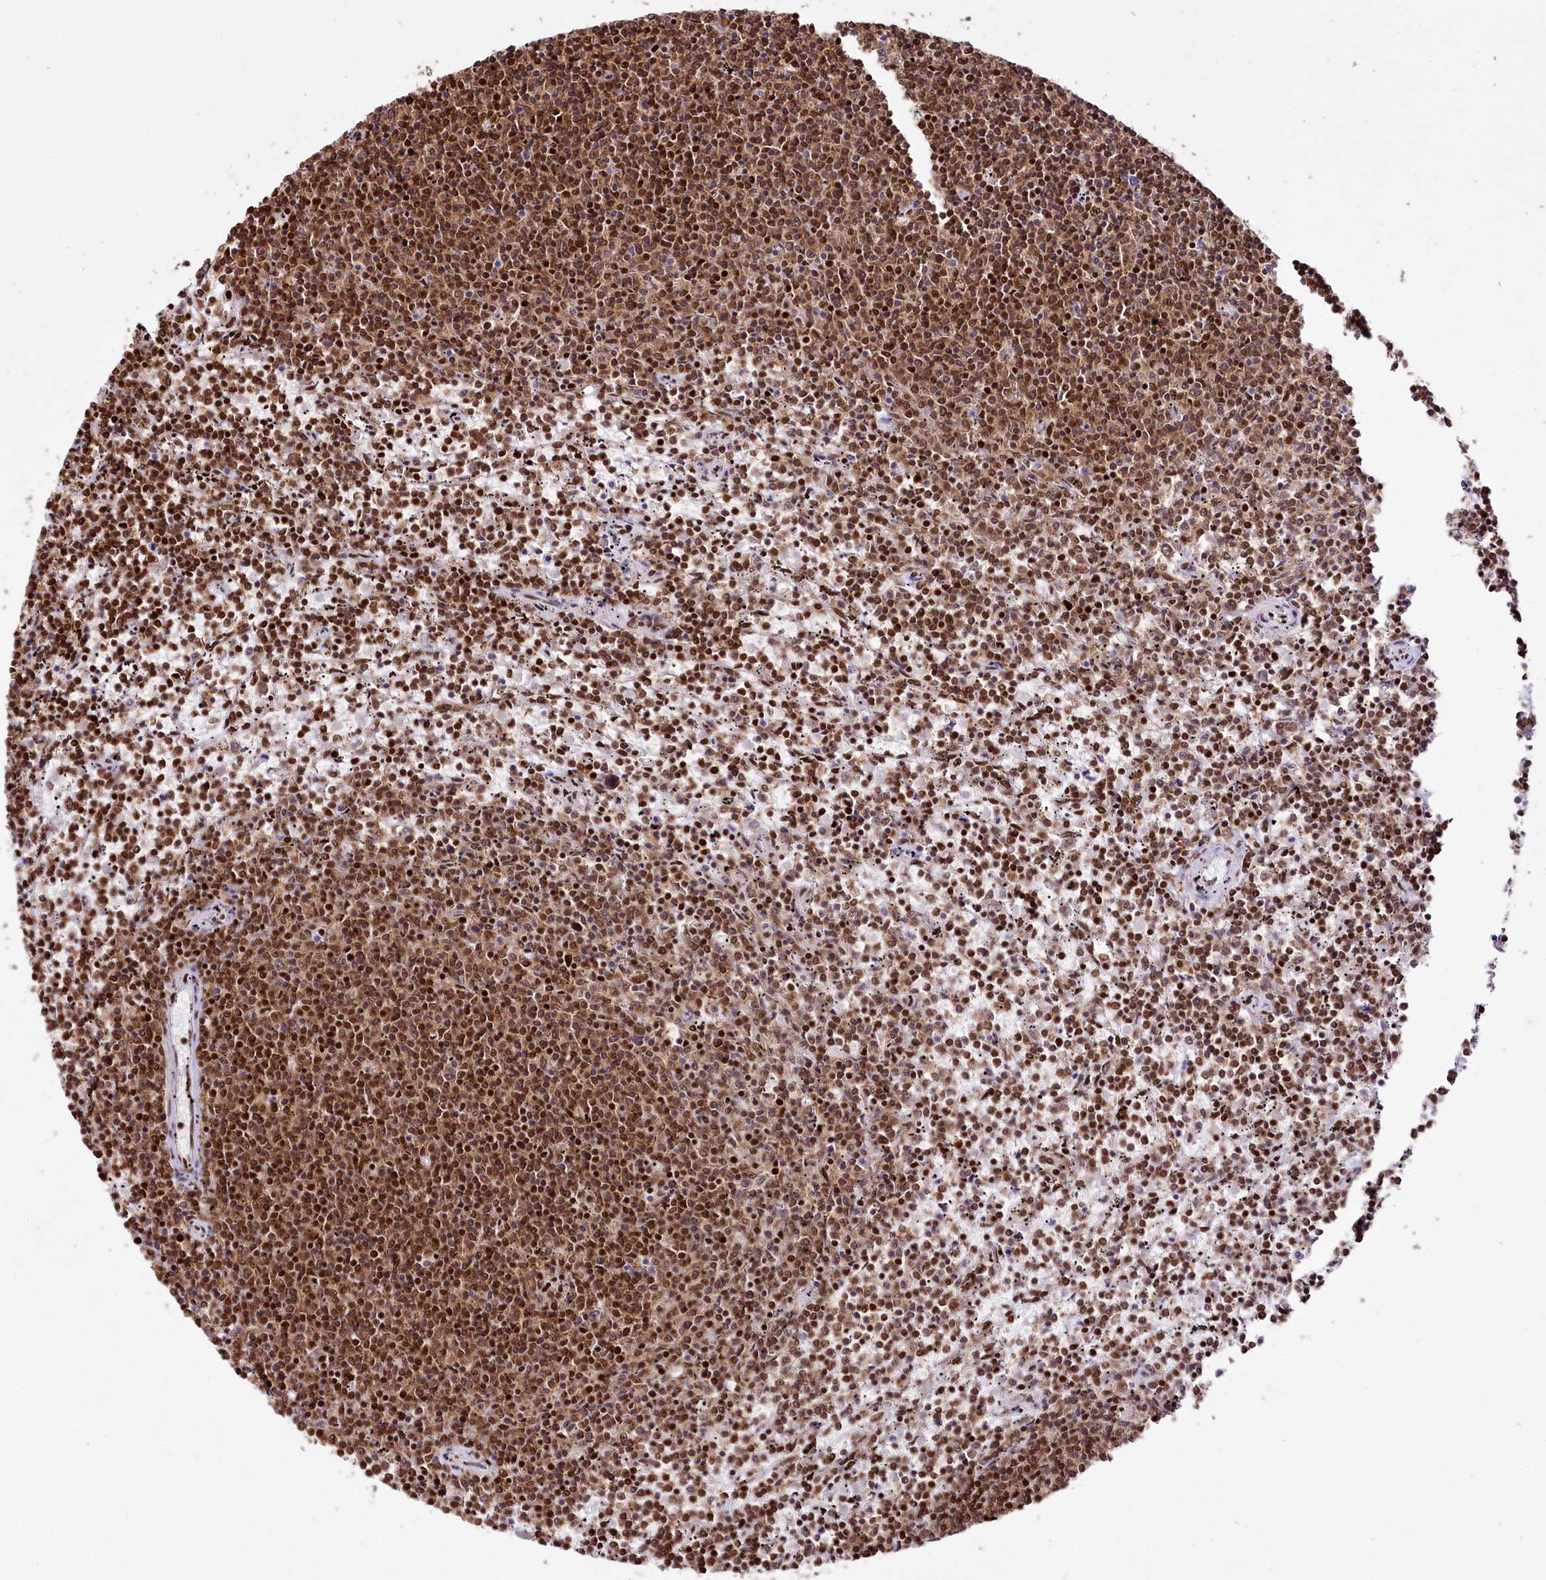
{"staining": {"intensity": "strong", "quantity": ">75%", "location": "cytoplasmic/membranous,nuclear"}, "tissue": "lymphoma", "cell_type": "Tumor cells", "image_type": "cancer", "snomed": [{"axis": "morphology", "description": "Malignant lymphoma, non-Hodgkin's type, Low grade"}, {"axis": "topography", "description": "Spleen"}], "caption": "Immunohistochemical staining of malignant lymphoma, non-Hodgkin's type (low-grade) exhibits high levels of strong cytoplasmic/membranous and nuclear protein staining in about >75% of tumor cells.", "gene": "SMARCE1", "patient": {"sex": "female", "age": 50}}